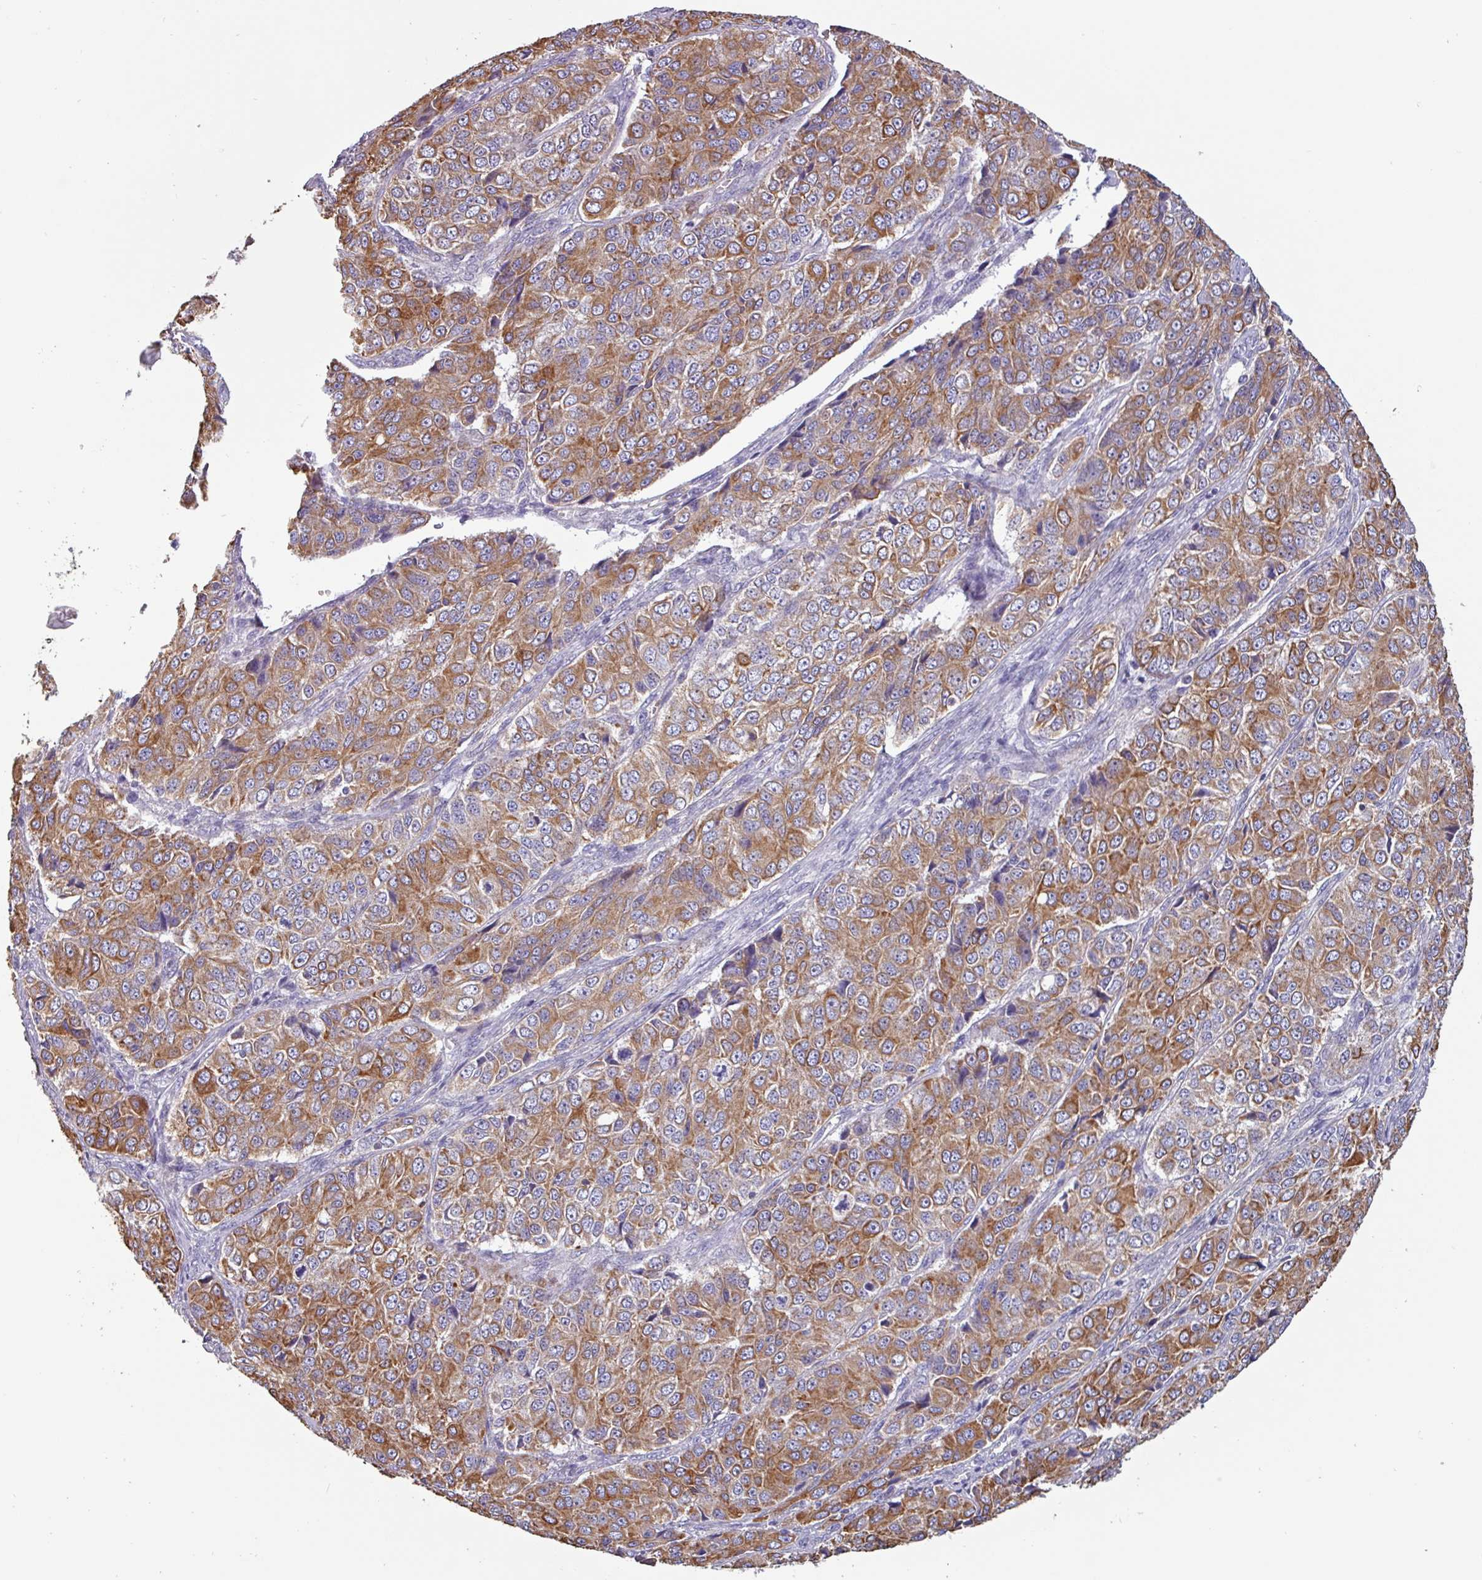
{"staining": {"intensity": "moderate", "quantity": ">75%", "location": "cytoplasmic/membranous"}, "tissue": "ovarian cancer", "cell_type": "Tumor cells", "image_type": "cancer", "snomed": [{"axis": "morphology", "description": "Carcinoma, endometroid"}, {"axis": "topography", "description": "Ovary"}], "caption": "The immunohistochemical stain labels moderate cytoplasmic/membranous staining in tumor cells of ovarian cancer (endometroid carcinoma) tissue.", "gene": "CAMK1", "patient": {"sex": "female", "age": 51}}